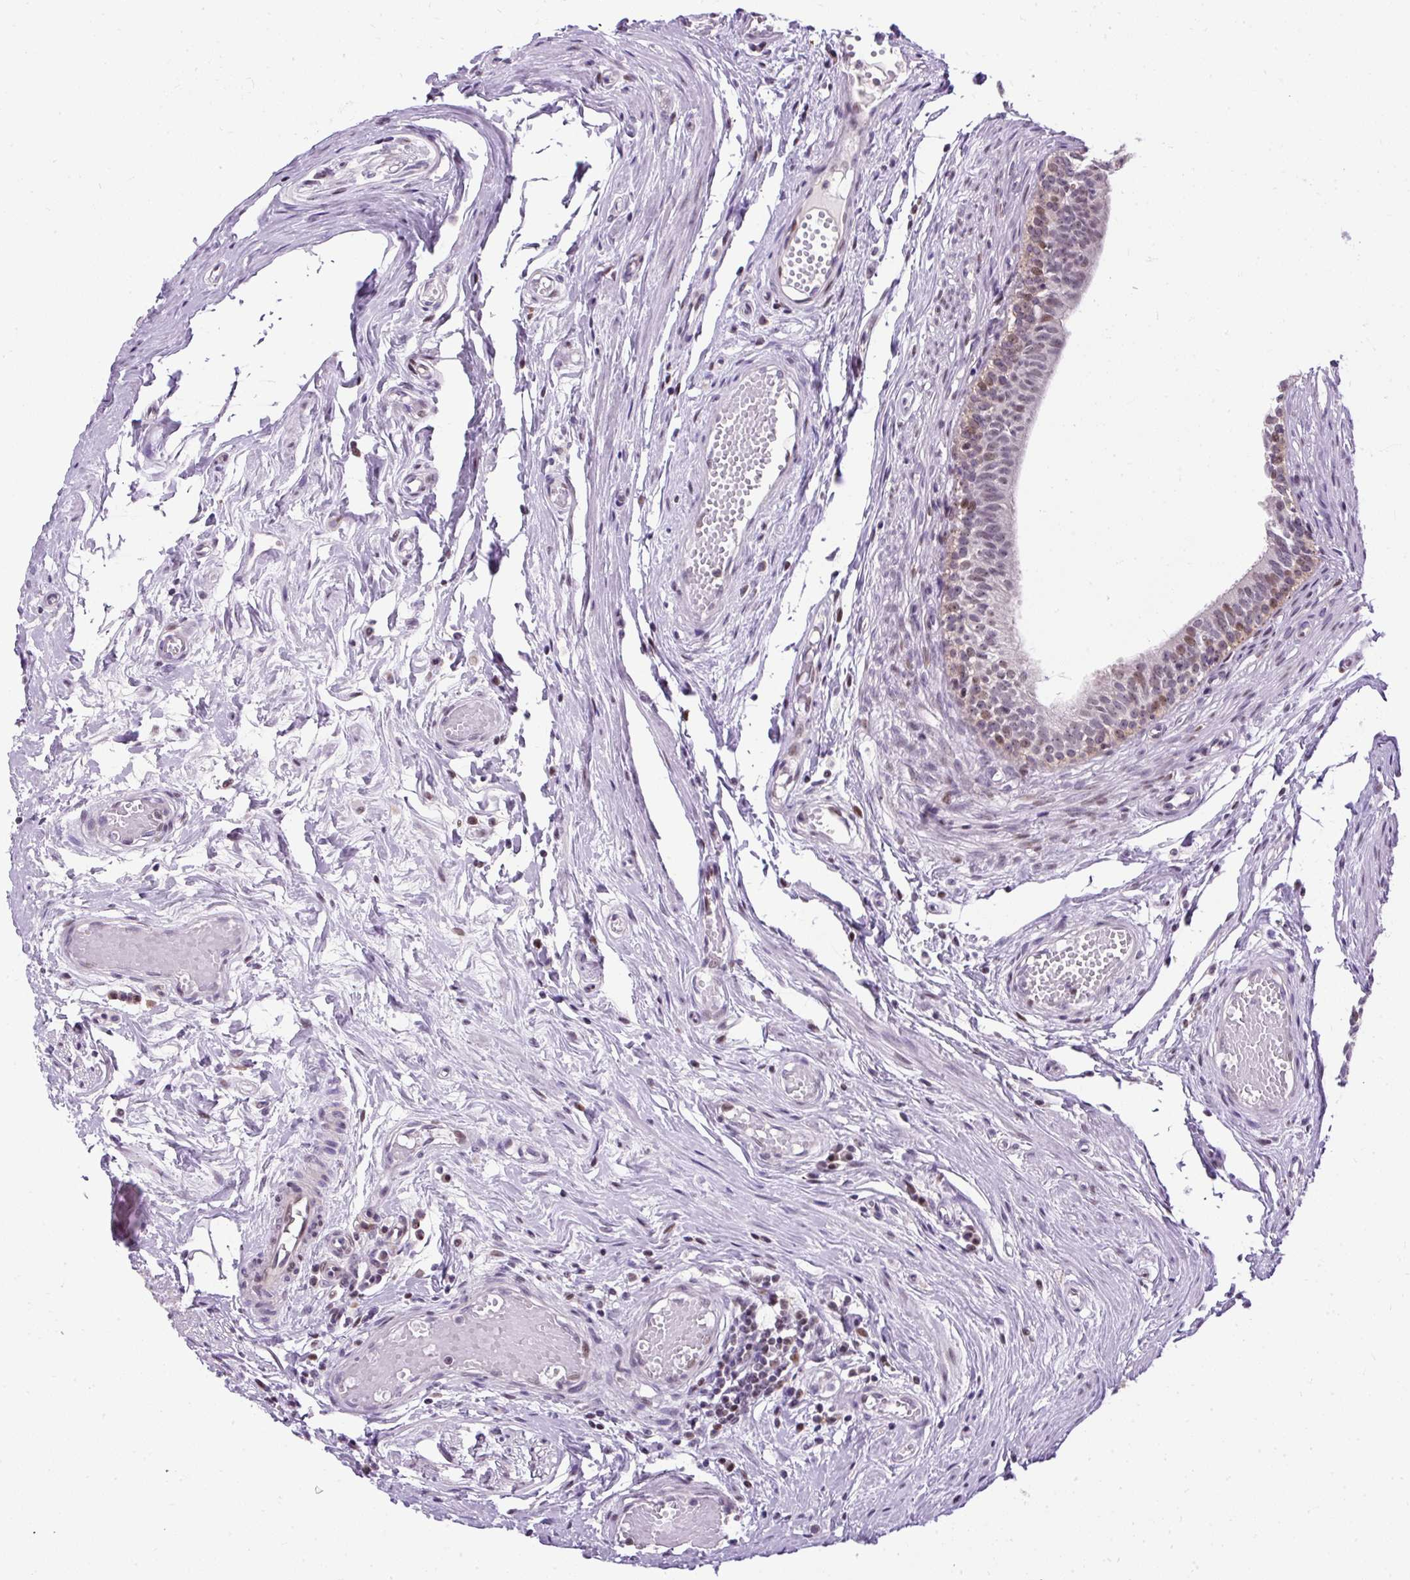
{"staining": {"intensity": "moderate", "quantity": "25%-75%", "location": "nuclear"}, "tissue": "epididymis", "cell_type": "Glandular cells", "image_type": "normal", "snomed": [{"axis": "morphology", "description": "Normal tissue, NOS"}, {"axis": "topography", "description": "Epididymis, spermatic cord, NOS"}], "caption": "Protein expression analysis of normal human epididymis reveals moderate nuclear positivity in about 25%-75% of glandular cells. (DAB (3,3'-diaminobenzidine) = brown stain, brightfield microscopy at high magnification).", "gene": "ARHGEF18", "patient": {"sex": "male", "age": 22}}